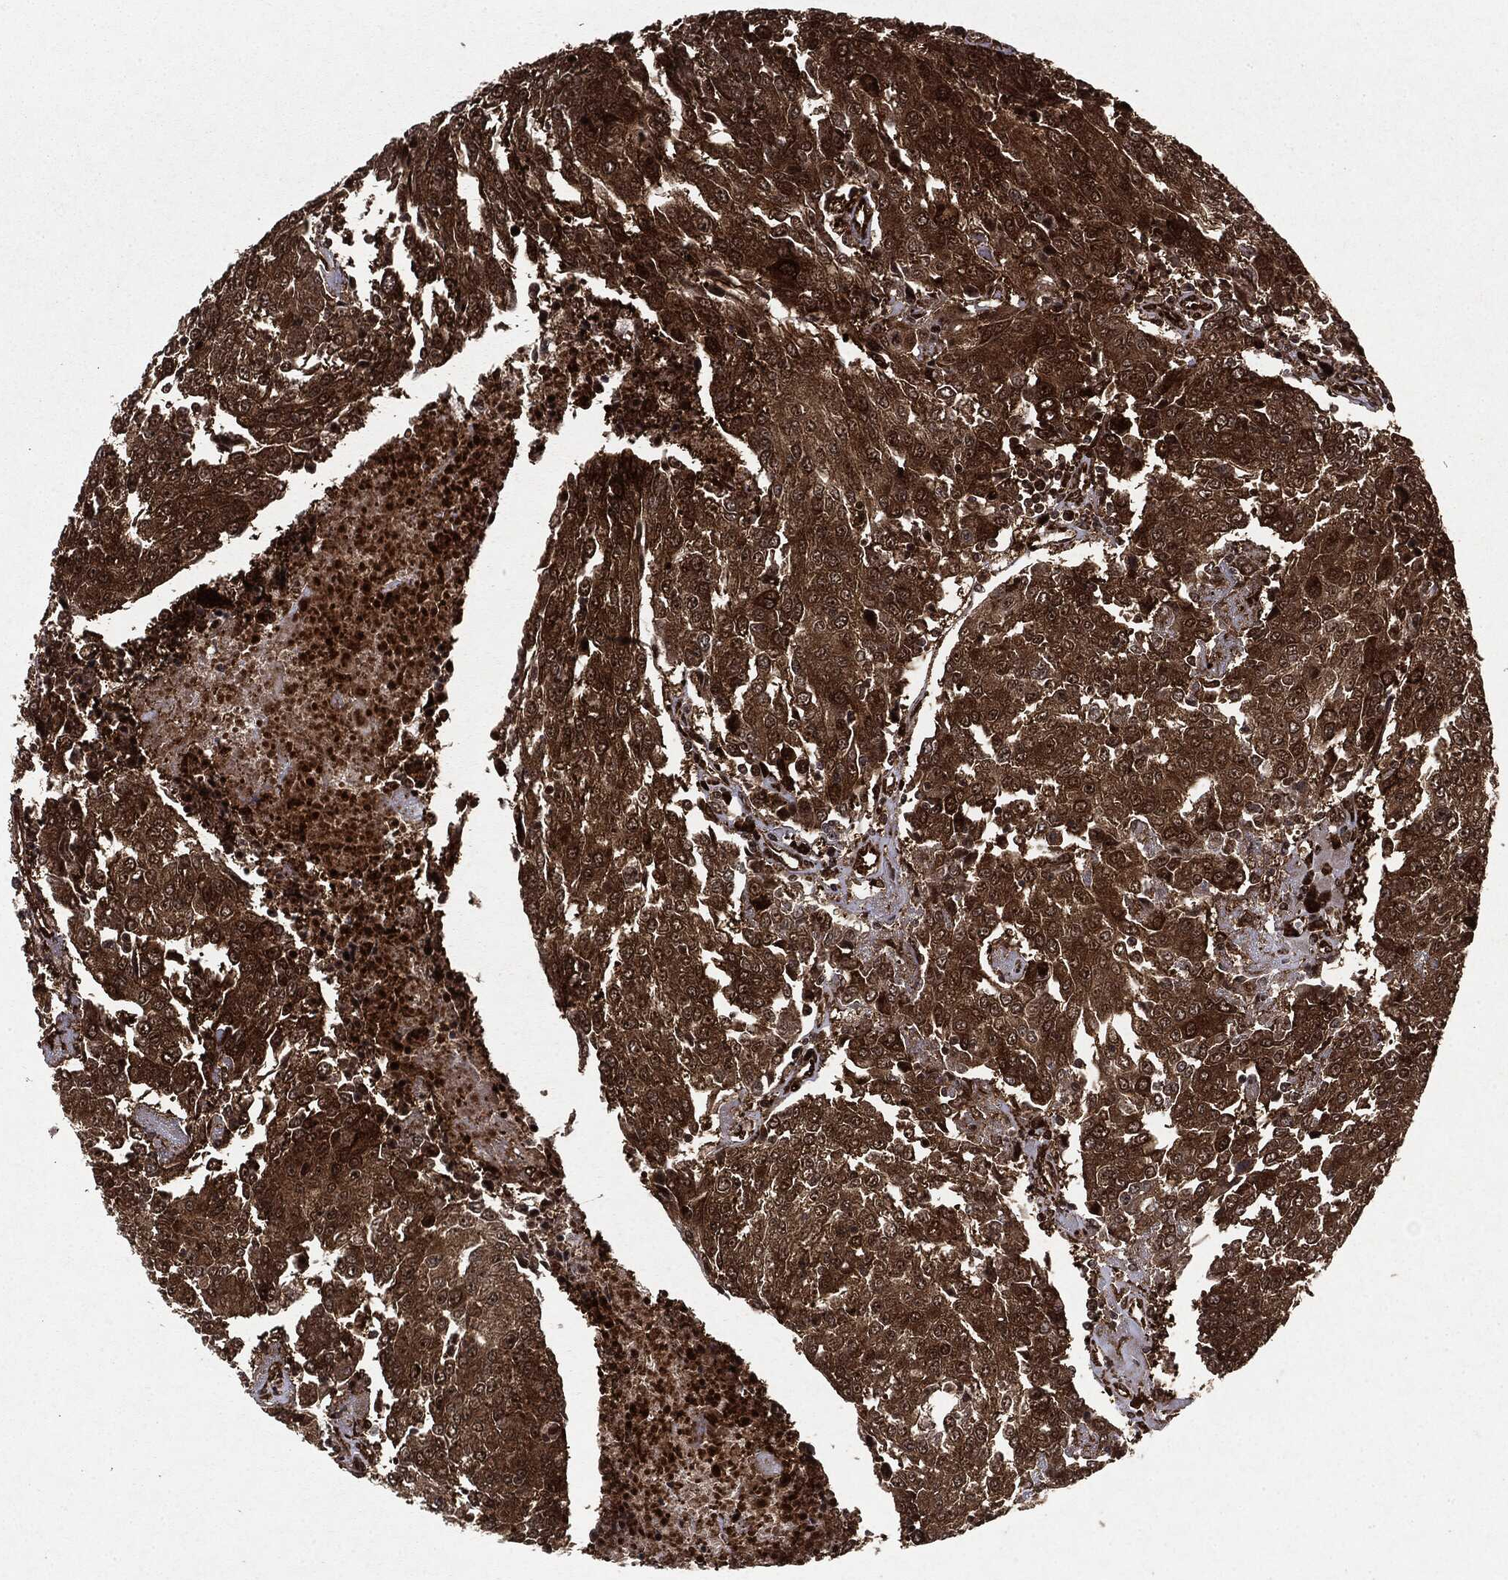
{"staining": {"intensity": "strong", "quantity": ">75%", "location": "cytoplasmic/membranous"}, "tissue": "urothelial cancer", "cell_type": "Tumor cells", "image_type": "cancer", "snomed": [{"axis": "morphology", "description": "Urothelial carcinoma, High grade"}, {"axis": "topography", "description": "Urinary bladder"}], "caption": "Immunohistochemical staining of human urothelial cancer exhibits high levels of strong cytoplasmic/membranous protein staining in about >75% of tumor cells.", "gene": "OTUB1", "patient": {"sex": "female", "age": 85}}